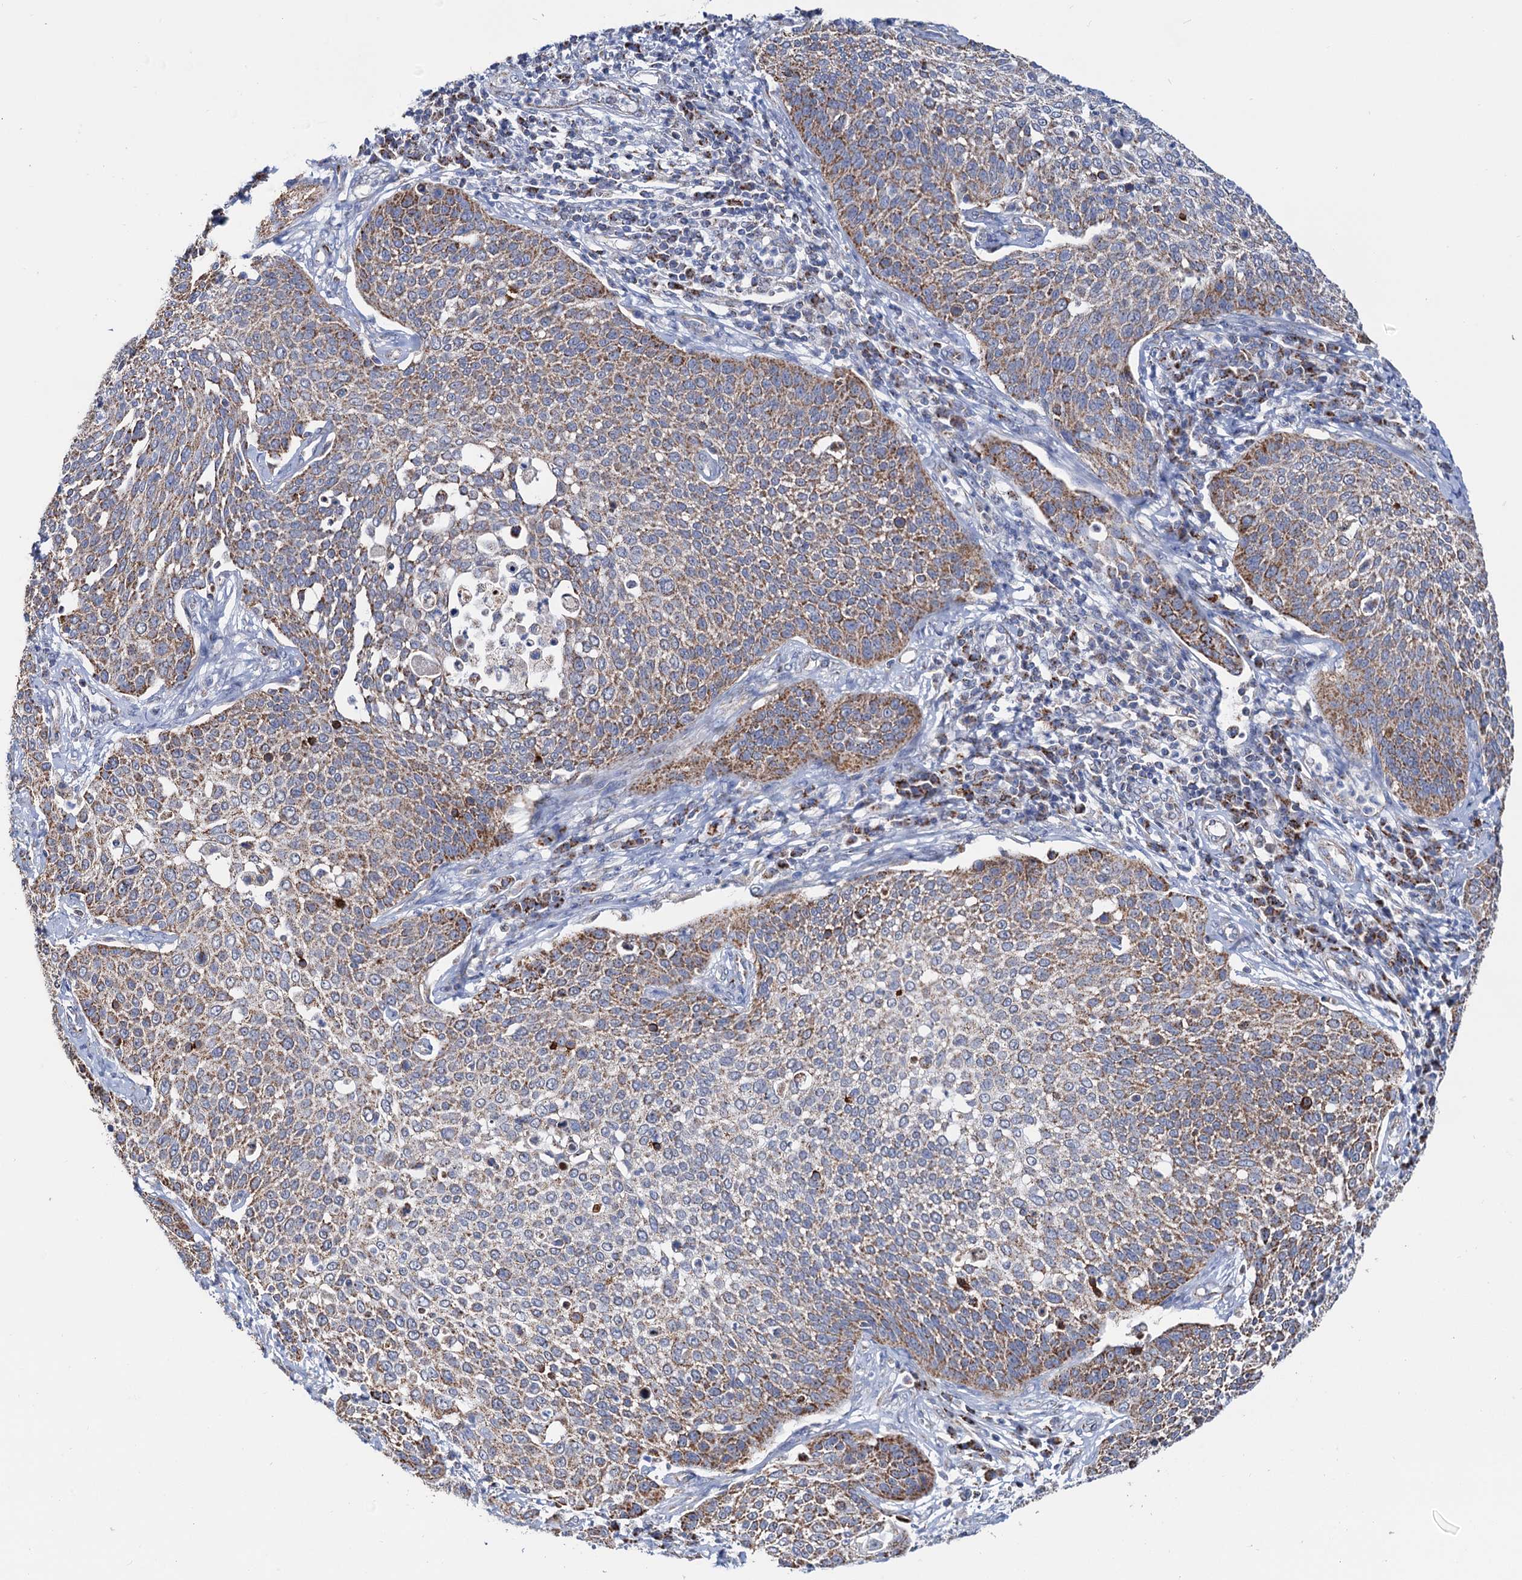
{"staining": {"intensity": "moderate", "quantity": ">75%", "location": "cytoplasmic/membranous"}, "tissue": "cervical cancer", "cell_type": "Tumor cells", "image_type": "cancer", "snomed": [{"axis": "morphology", "description": "Squamous cell carcinoma, NOS"}, {"axis": "topography", "description": "Cervix"}], "caption": "DAB (3,3'-diaminobenzidine) immunohistochemical staining of squamous cell carcinoma (cervical) shows moderate cytoplasmic/membranous protein positivity in approximately >75% of tumor cells.", "gene": "C2CD3", "patient": {"sex": "female", "age": 34}}